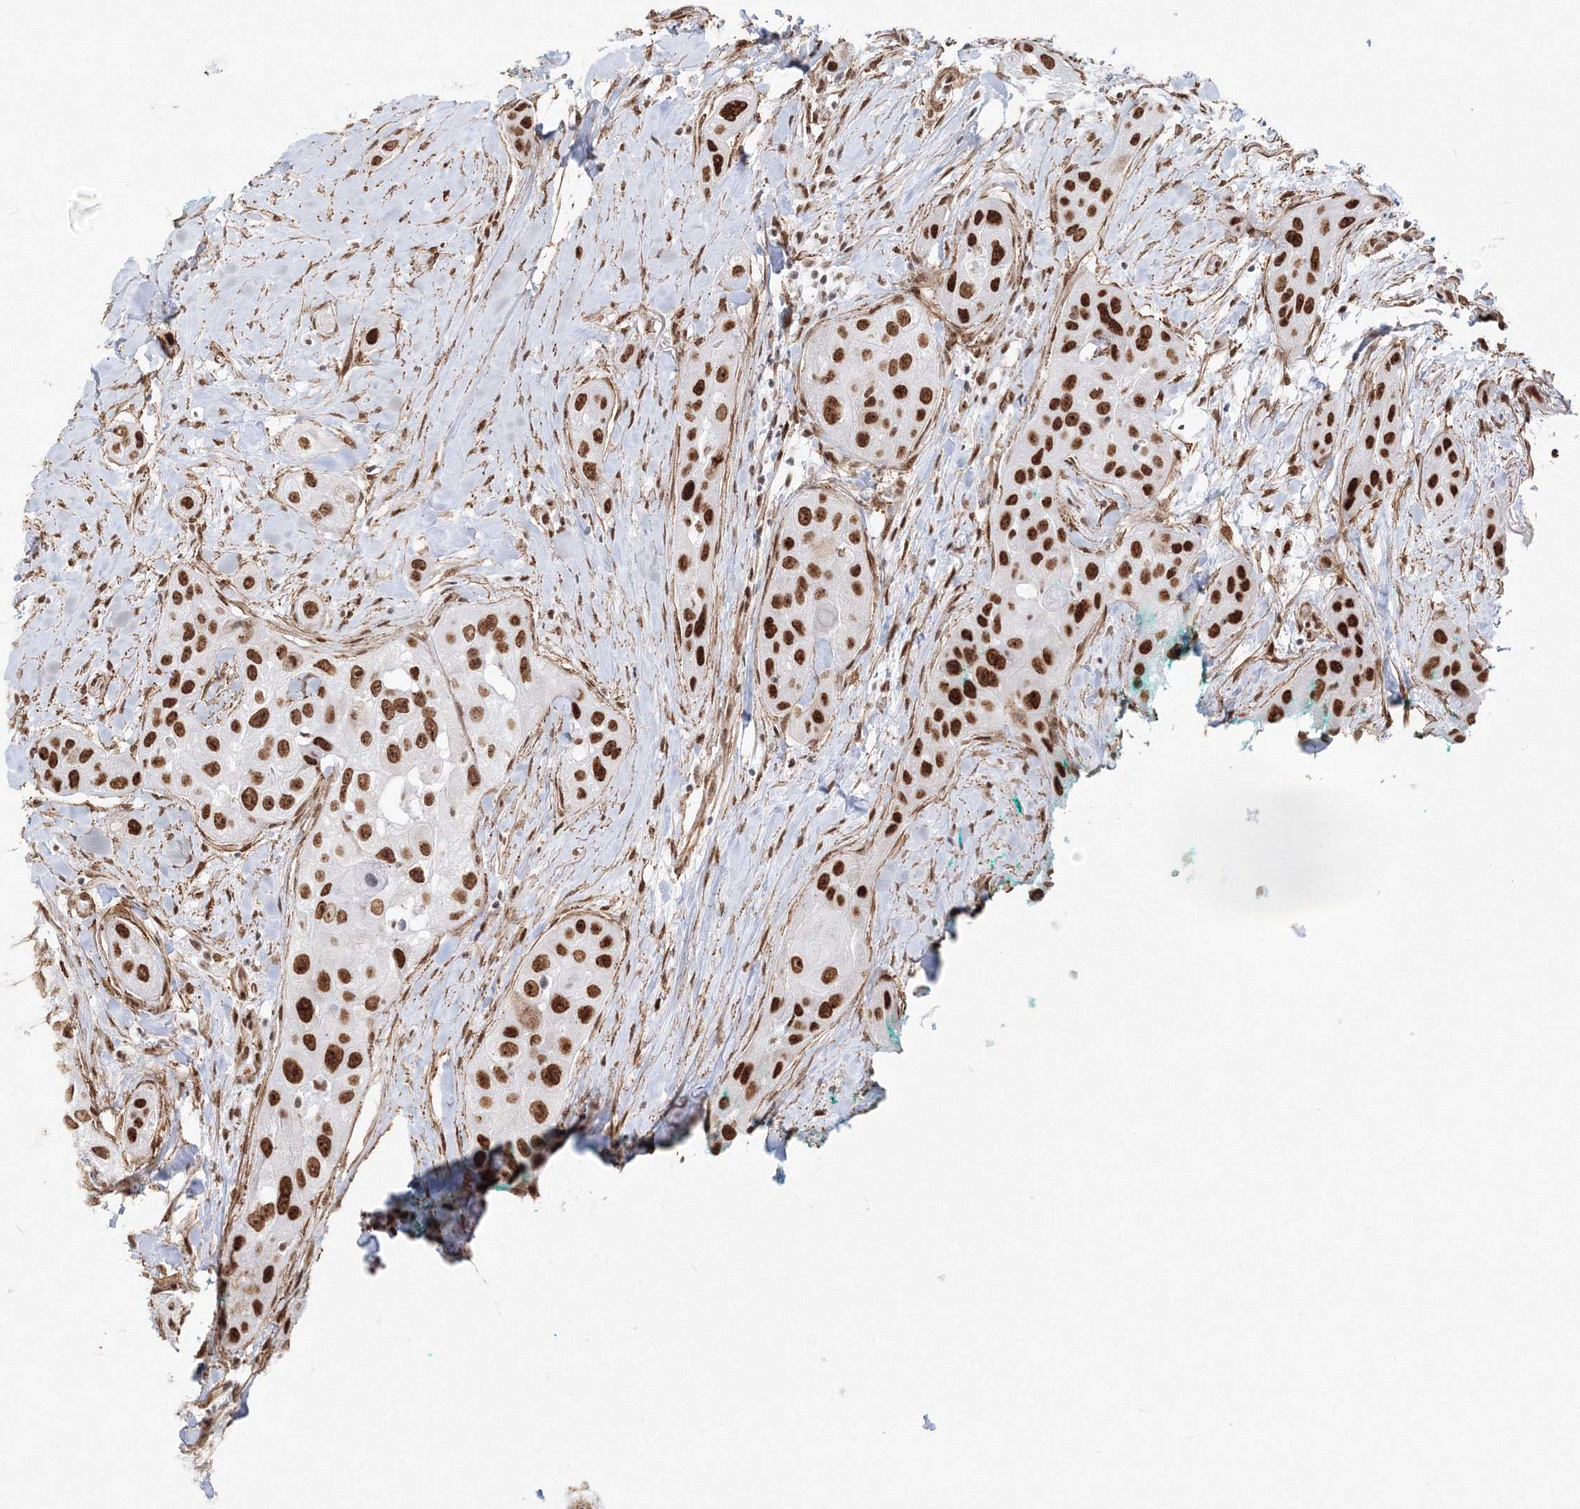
{"staining": {"intensity": "strong", "quantity": ">75%", "location": "nuclear"}, "tissue": "head and neck cancer", "cell_type": "Tumor cells", "image_type": "cancer", "snomed": [{"axis": "morphology", "description": "Normal tissue, NOS"}, {"axis": "morphology", "description": "Squamous cell carcinoma, NOS"}, {"axis": "topography", "description": "Skeletal muscle"}, {"axis": "topography", "description": "Head-Neck"}], "caption": "Protein staining of head and neck squamous cell carcinoma tissue displays strong nuclear expression in about >75% of tumor cells.", "gene": "ZNF638", "patient": {"sex": "male", "age": 51}}